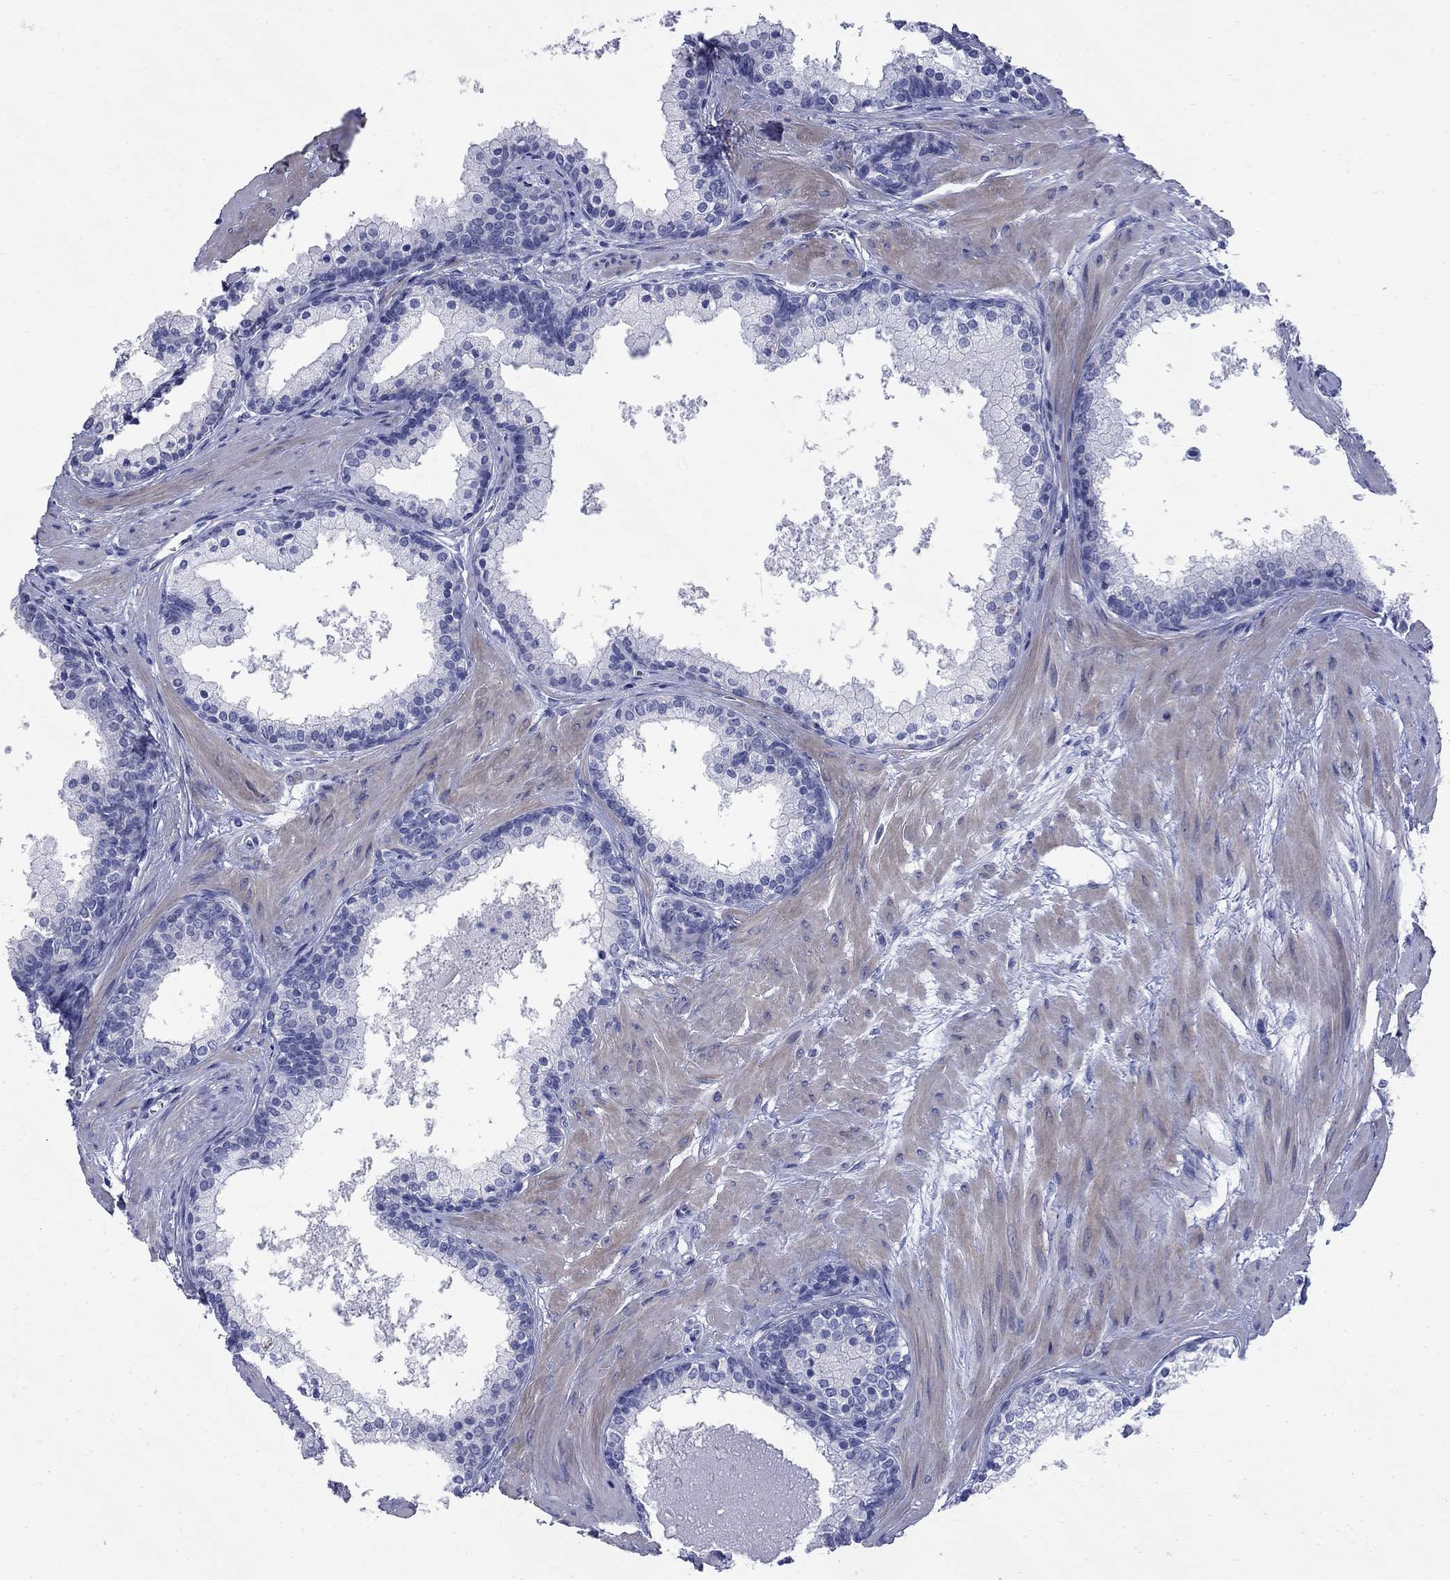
{"staining": {"intensity": "negative", "quantity": "none", "location": "none"}, "tissue": "prostate", "cell_type": "Glandular cells", "image_type": "normal", "snomed": [{"axis": "morphology", "description": "Normal tissue, NOS"}, {"axis": "topography", "description": "Prostate"}], "caption": "A micrograph of prostate stained for a protein shows no brown staining in glandular cells. (DAB (3,3'-diaminobenzidine) immunohistochemistry (IHC), high magnification).", "gene": "TACC3", "patient": {"sex": "male", "age": 61}}